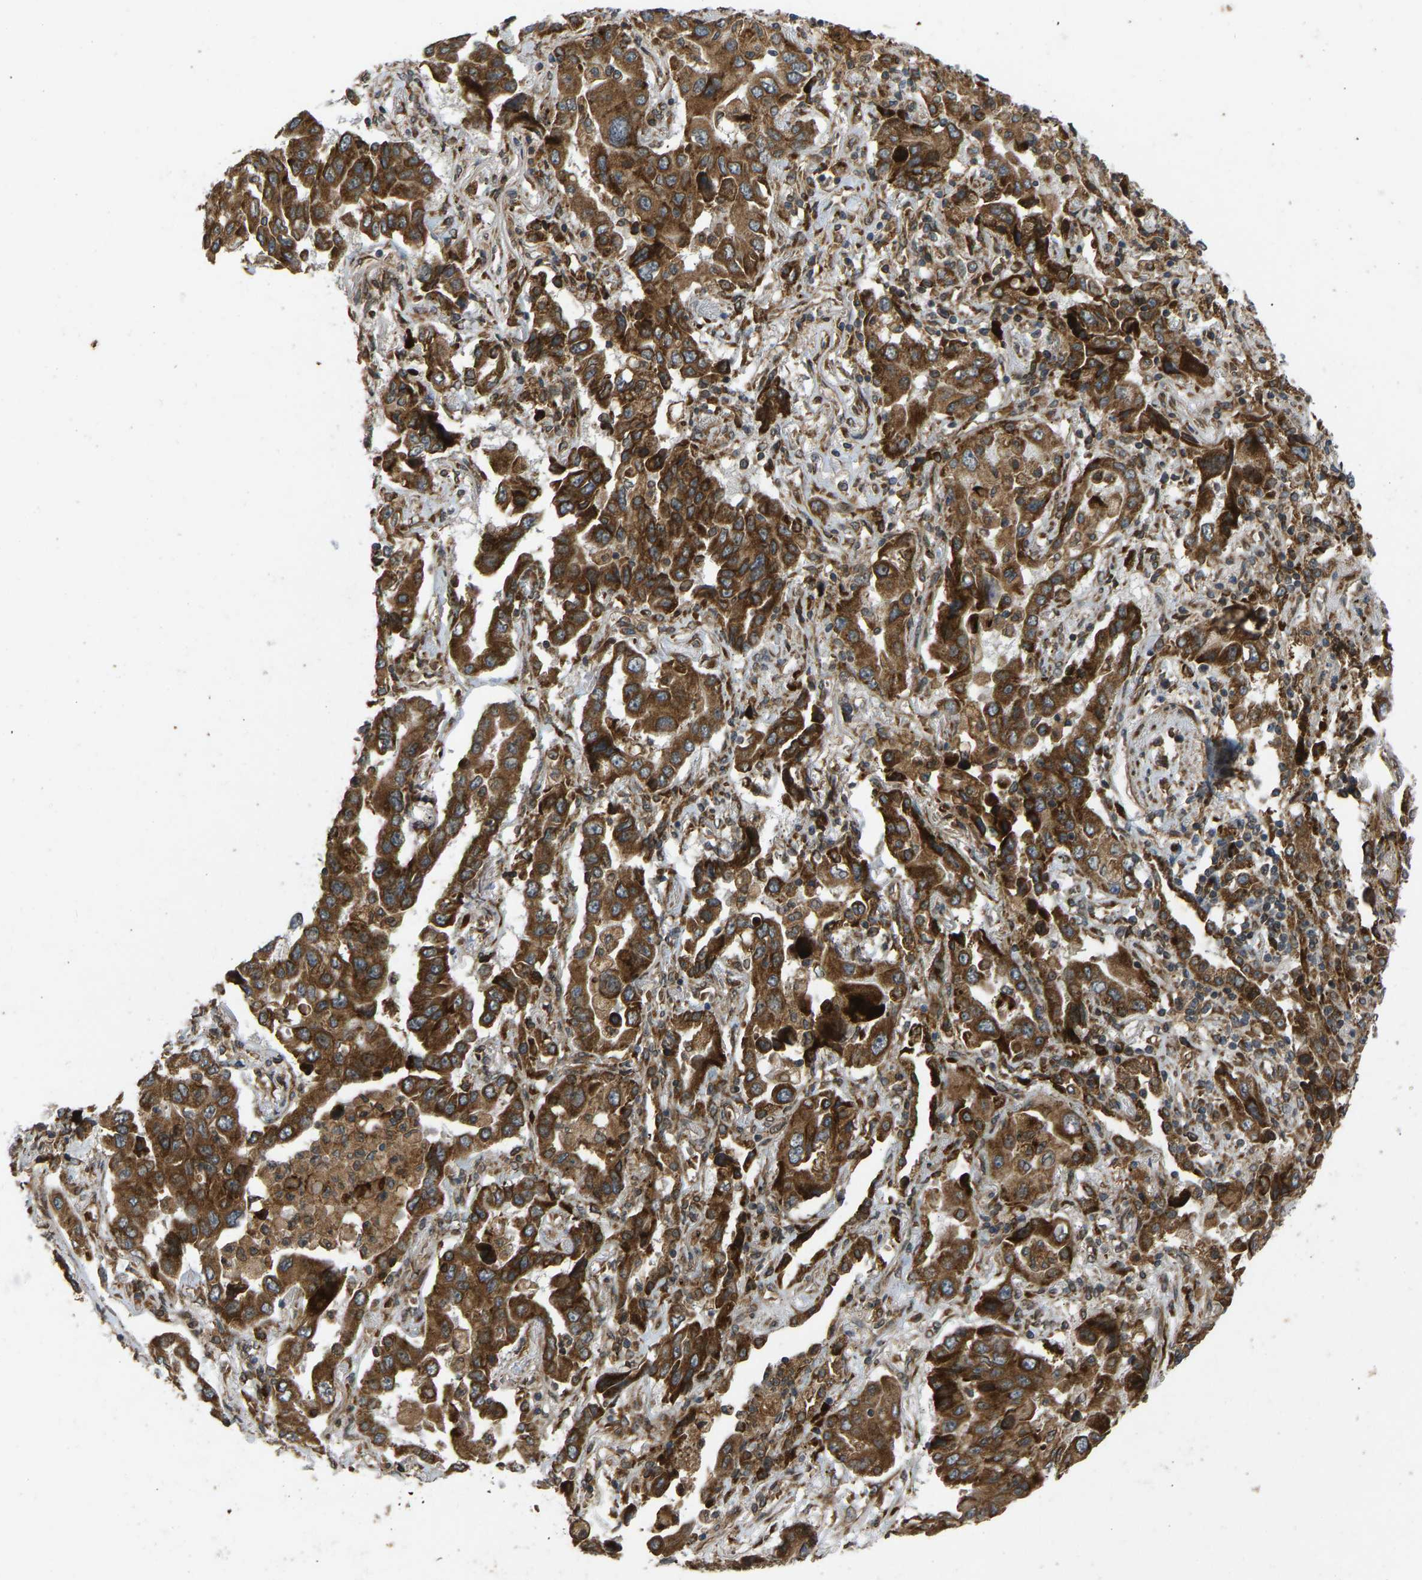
{"staining": {"intensity": "strong", "quantity": ">75%", "location": "cytoplasmic/membranous"}, "tissue": "lung cancer", "cell_type": "Tumor cells", "image_type": "cancer", "snomed": [{"axis": "morphology", "description": "Adenocarcinoma, NOS"}, {"axis": "topography", "description": "Lung"}], "caption": "Protein expression analysis of lung cancer exhibits strong cytoplasmic/membranous positivity in about >75% of tumor cells.", "gene": "RPN2", "patient": {"sex": "female", "age": 65}}